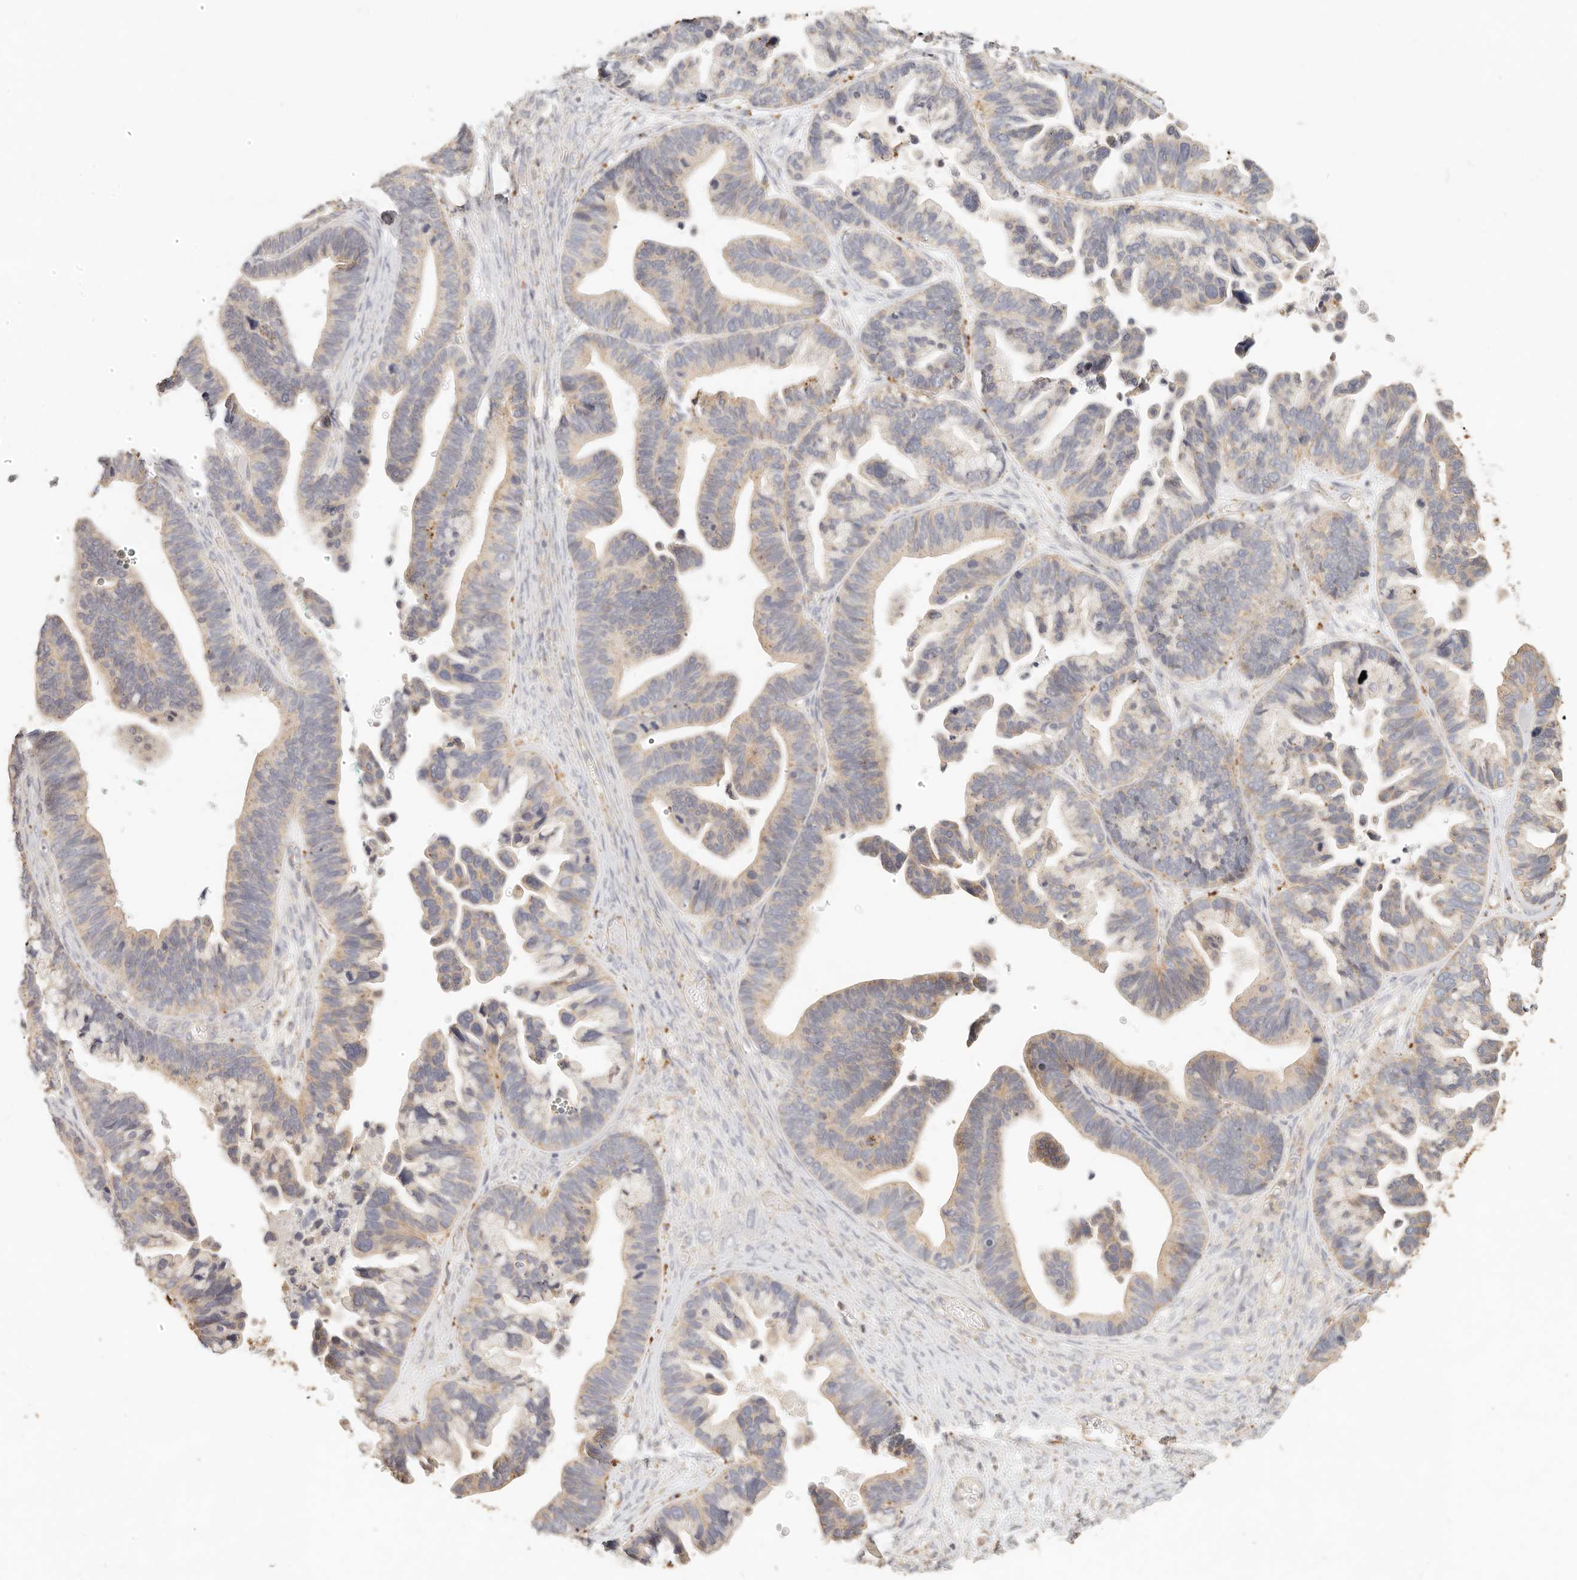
{"staining": {"intensity": "moderate", "quantity": "25%-75%", "location": "cytoplasmic/membranous"}, "tissue": "ovarian cancer", "cell_type": "Tumor cells", "image_type": "cancer", "snomed": [{"axis": "morphology", "description": "Cystadenocarcinoma, serous, NOS"}, {"axis": "topography", "description": "Ovary"}], "caption": "Immunohistochemical staining of human ovarian cancer (serous cystadenocarcinoma) demonstrates medium levels of moderate cytoplasmic/membranous protein staining in about 25%-75% of tumor cells.", "gene": "CNMD", "patient": {"sex": "female", "age": 56}}